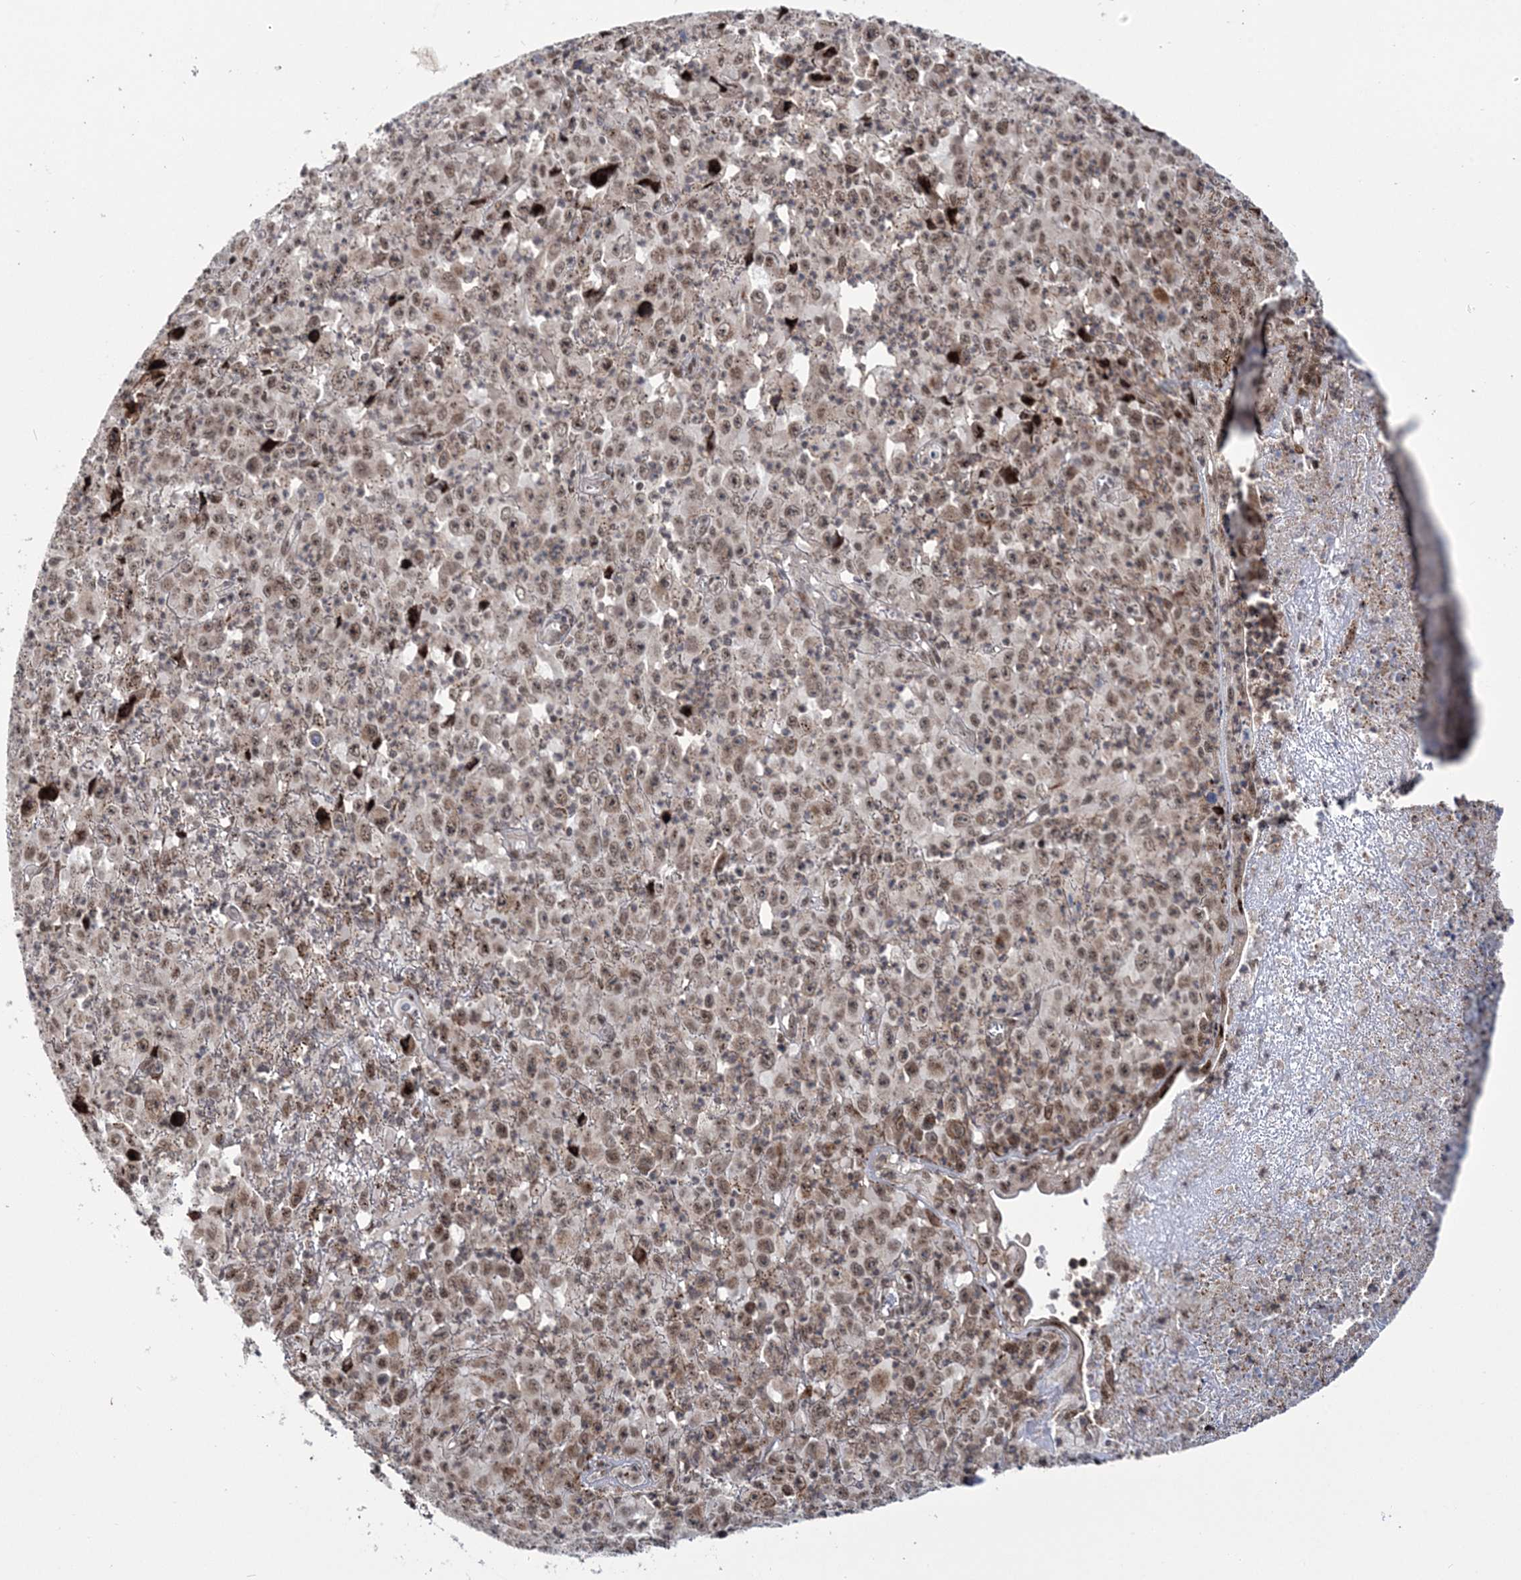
{"staining": {"intensity": "moderate", "quantity": ">75%", "location": "nuclear"}, "tissue": "melanoma", "cell_type": "Tumor cells", "image_type": "cancer", "snomed": [{"axis": "morphology", "description": "Malignant melanoma, Metastatic site"}, {"axis": "topography", "description": "Skin"}], "caption": "IHC staining of melanoma, which reveals medium levels of moderate nuclear positivity in about >75% of tumor cells indicating moderate nuclear protein expression. The staining was performed using DAB (3,3'-diaminobenzidine) (brown) for protein detection and nuclei were counterstained in hematoxylin (blue).", "gene": "TATDN2", "patient": {"sex": "female", "age": 56}}